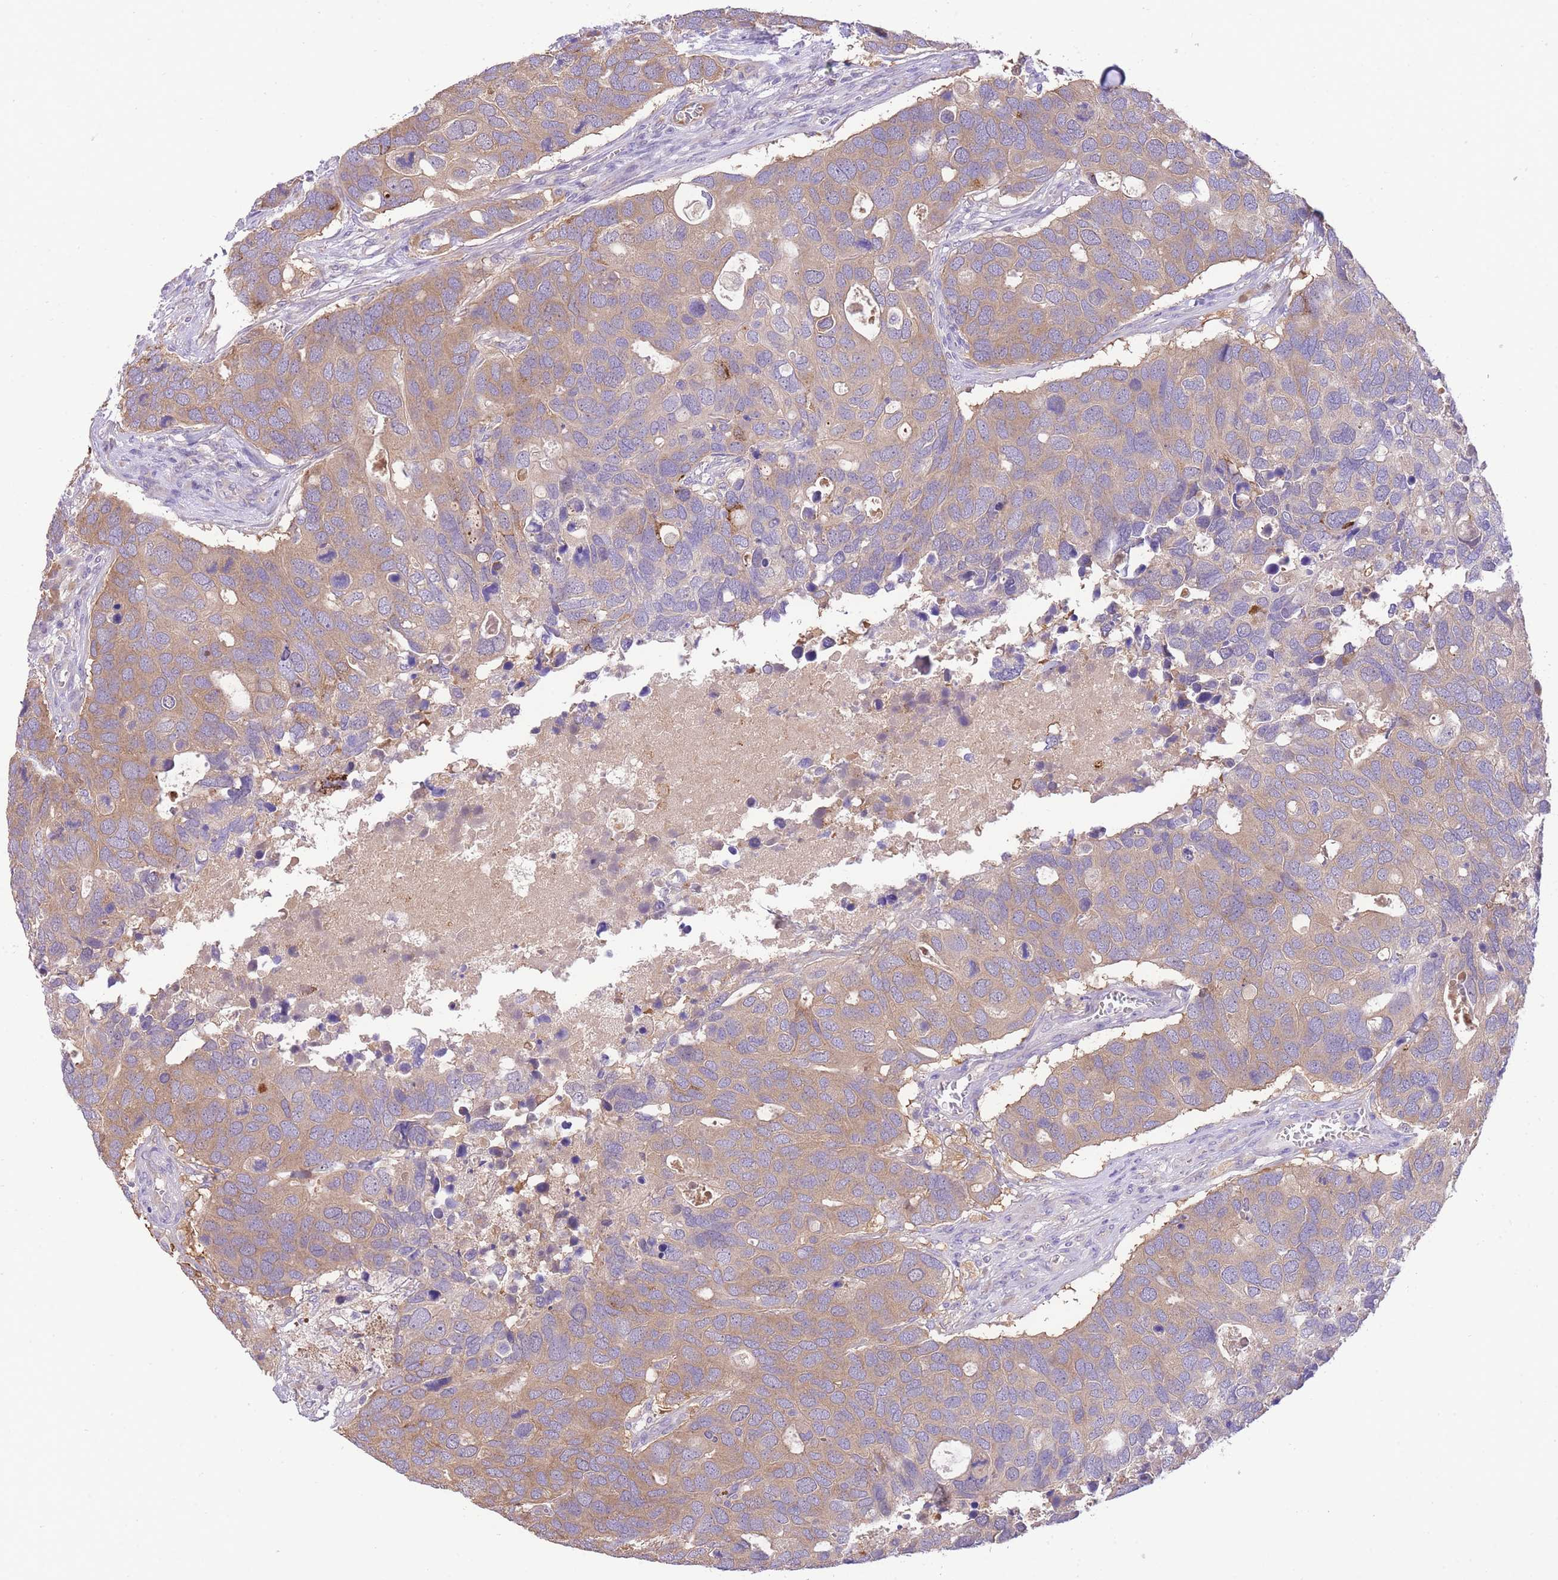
{"staining": {"intensity": "moderate", "quantity": "25%-75%", "location": "cytoplasmic/membranous"}, "tissue": "breast cancer", "cell_type": "Tumor cells", "image_type": "cancer", "snomed": [{"axis": "morphology", "description": "Duct carcinoma"}, {"axis": "topography", "description": "Breast"}], "caption": "Intraductal carcinoma (breast) stained with IHC demonstrates moderate cytoplasmic/membranous expression in about 25%-75% of tumor cells. (brown staining indicates protein expression, while blue staining denotes nuclei).", "gene": "LIPH", "patient": {"sex": "female", "age": 83}}